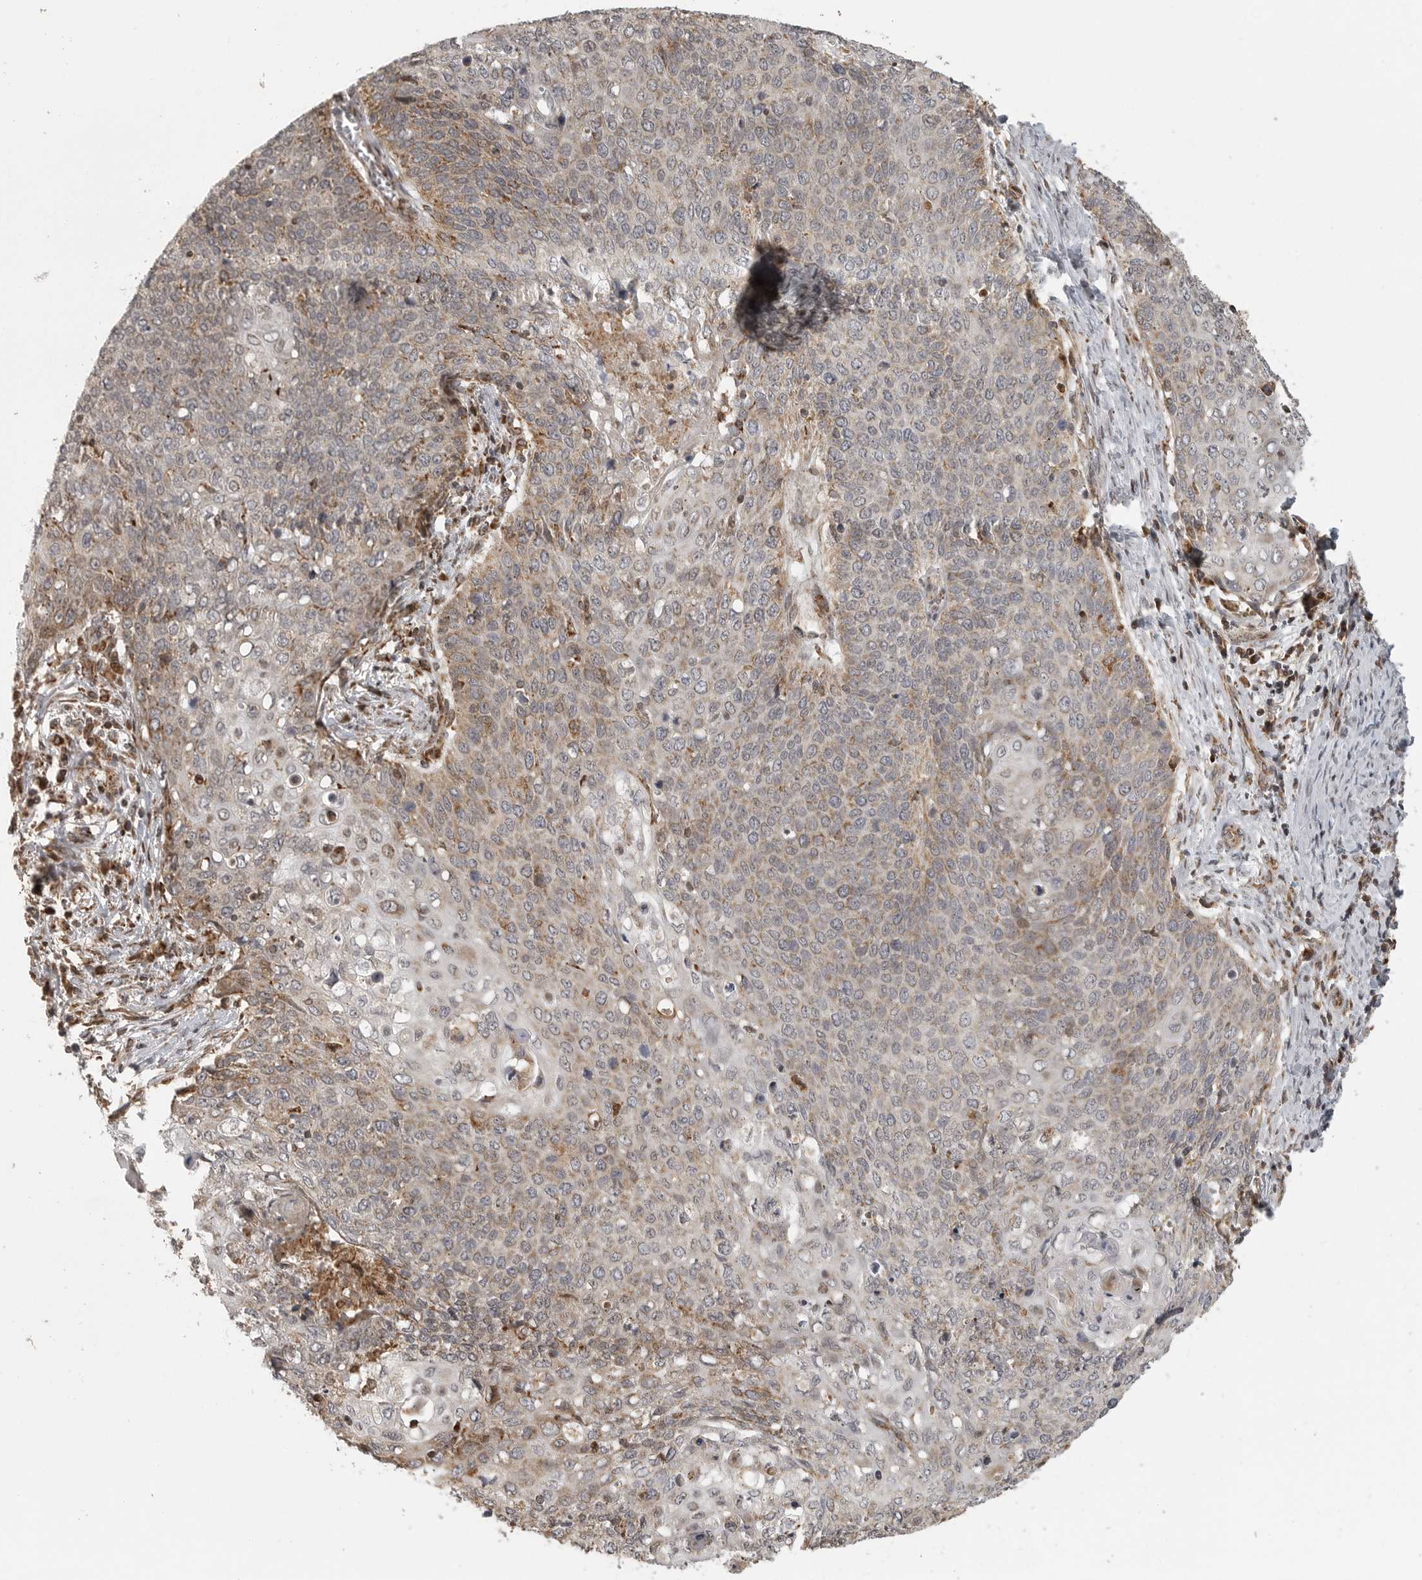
{"staining": {"intensity": "moderate", "quantity": ">75%", "location": "cytoplasmic/membranous"}, "tissue": "cervical cancer", "cell_type": "Tumor cells", "image_type": "cancer", "snomed": [{"axis": "morphology", "description": "Squamous cell carcinoma, NOS"}, {"axis": "topography", "description": "Cervix"}], "caption": "Immunohistochemistry (IHC) image of cervical cancer stained for a protein (brown), which shows medium levels of moderate cytoplasmic/membranous staining in about >75% of tumor cells.", "gene": "NARS2", "patient": {"sex": "female", "age": 39}}